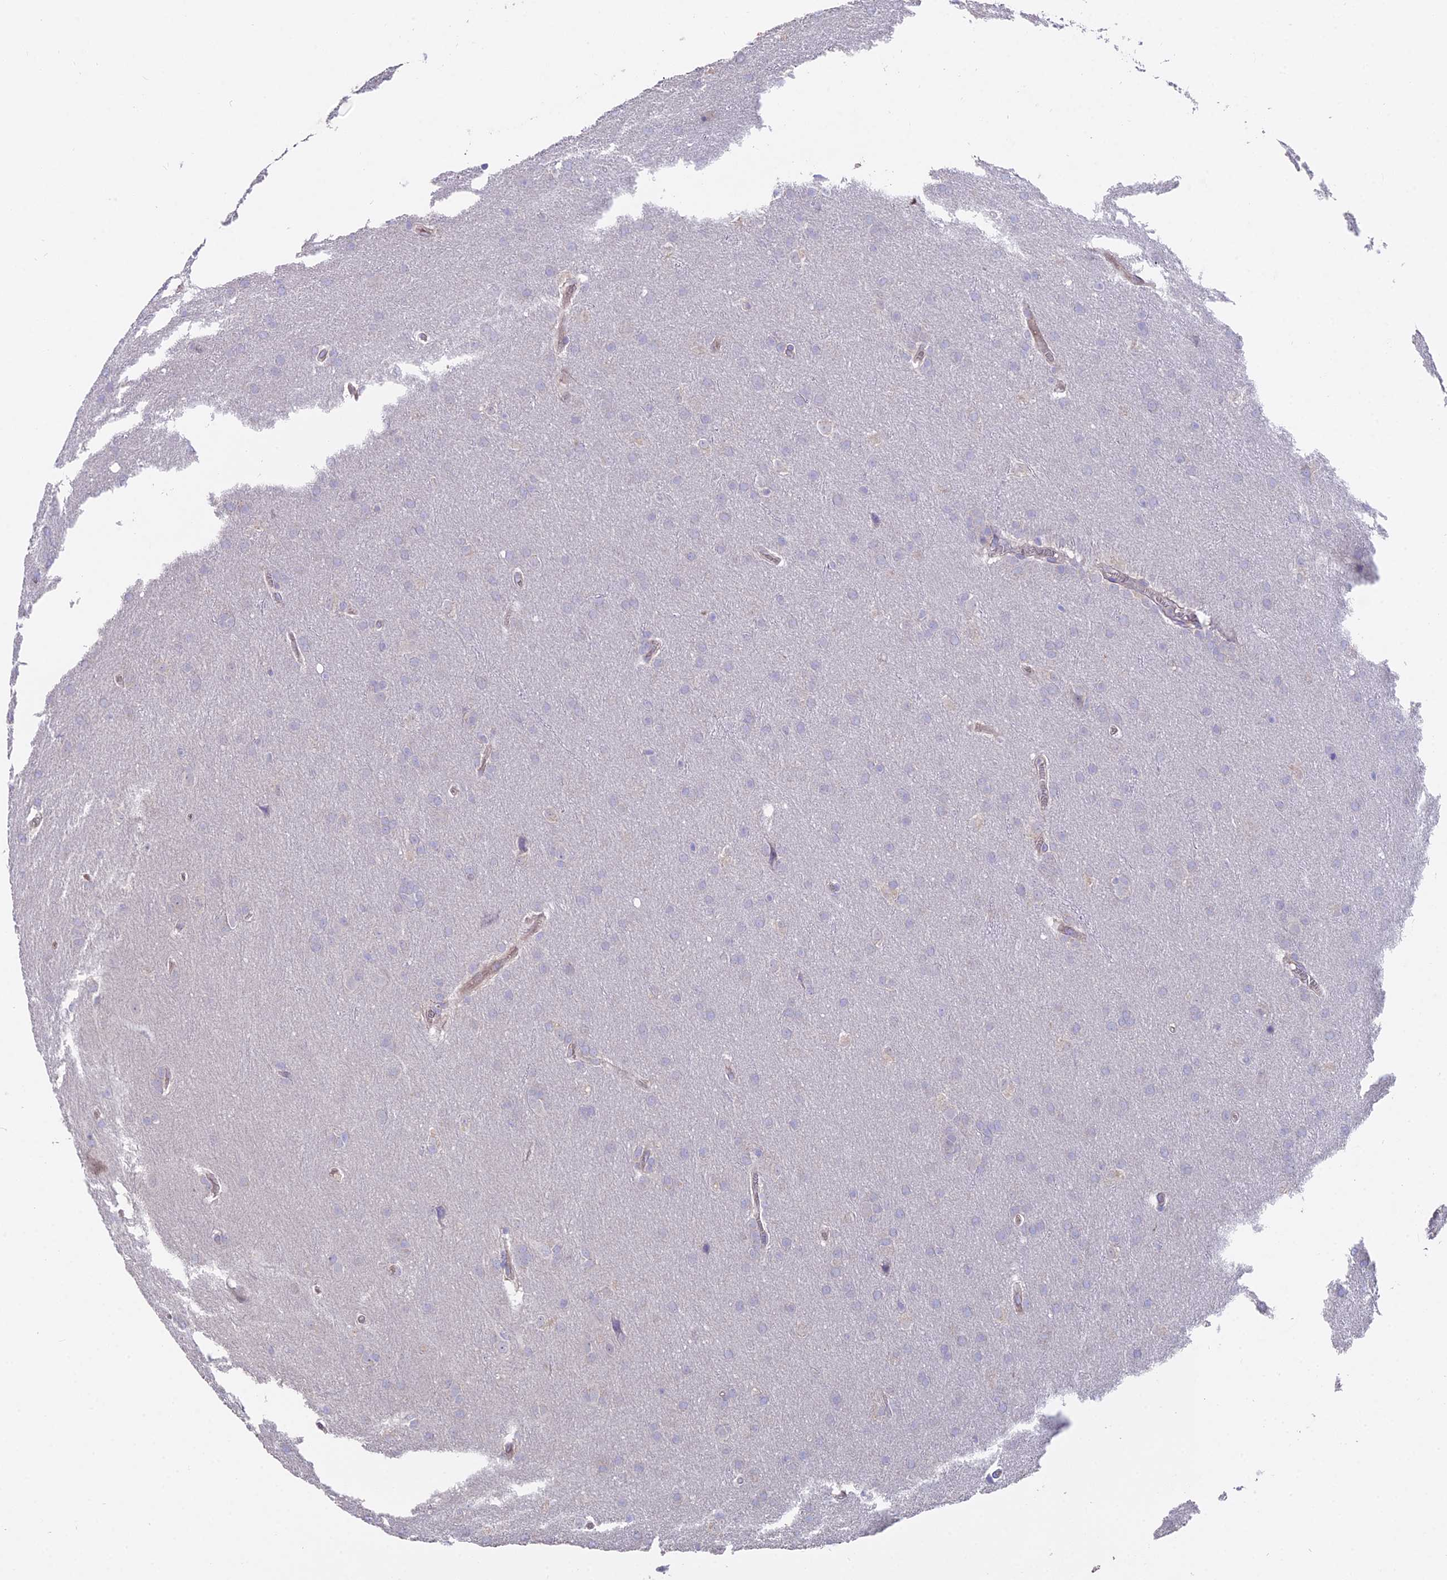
{"staining": {"intensity": "negative", "quantity": "none", "location": "none"}, "tissue": "glioma", "cell_type": "Tumor cells", "image_type": "cancer", "snomed": [{"axis": "morphology", "description": "Glioma, malignant, Low grade"}, {"axis": "topography", "description": "Brain"}], "caption": "IHC image of human malignant low-grade glioma stained for a protein (brown), which exhibits no expression in tumor cells.", "gene": "FAM168B", "patient": {"sex": "female", "age": 32}}